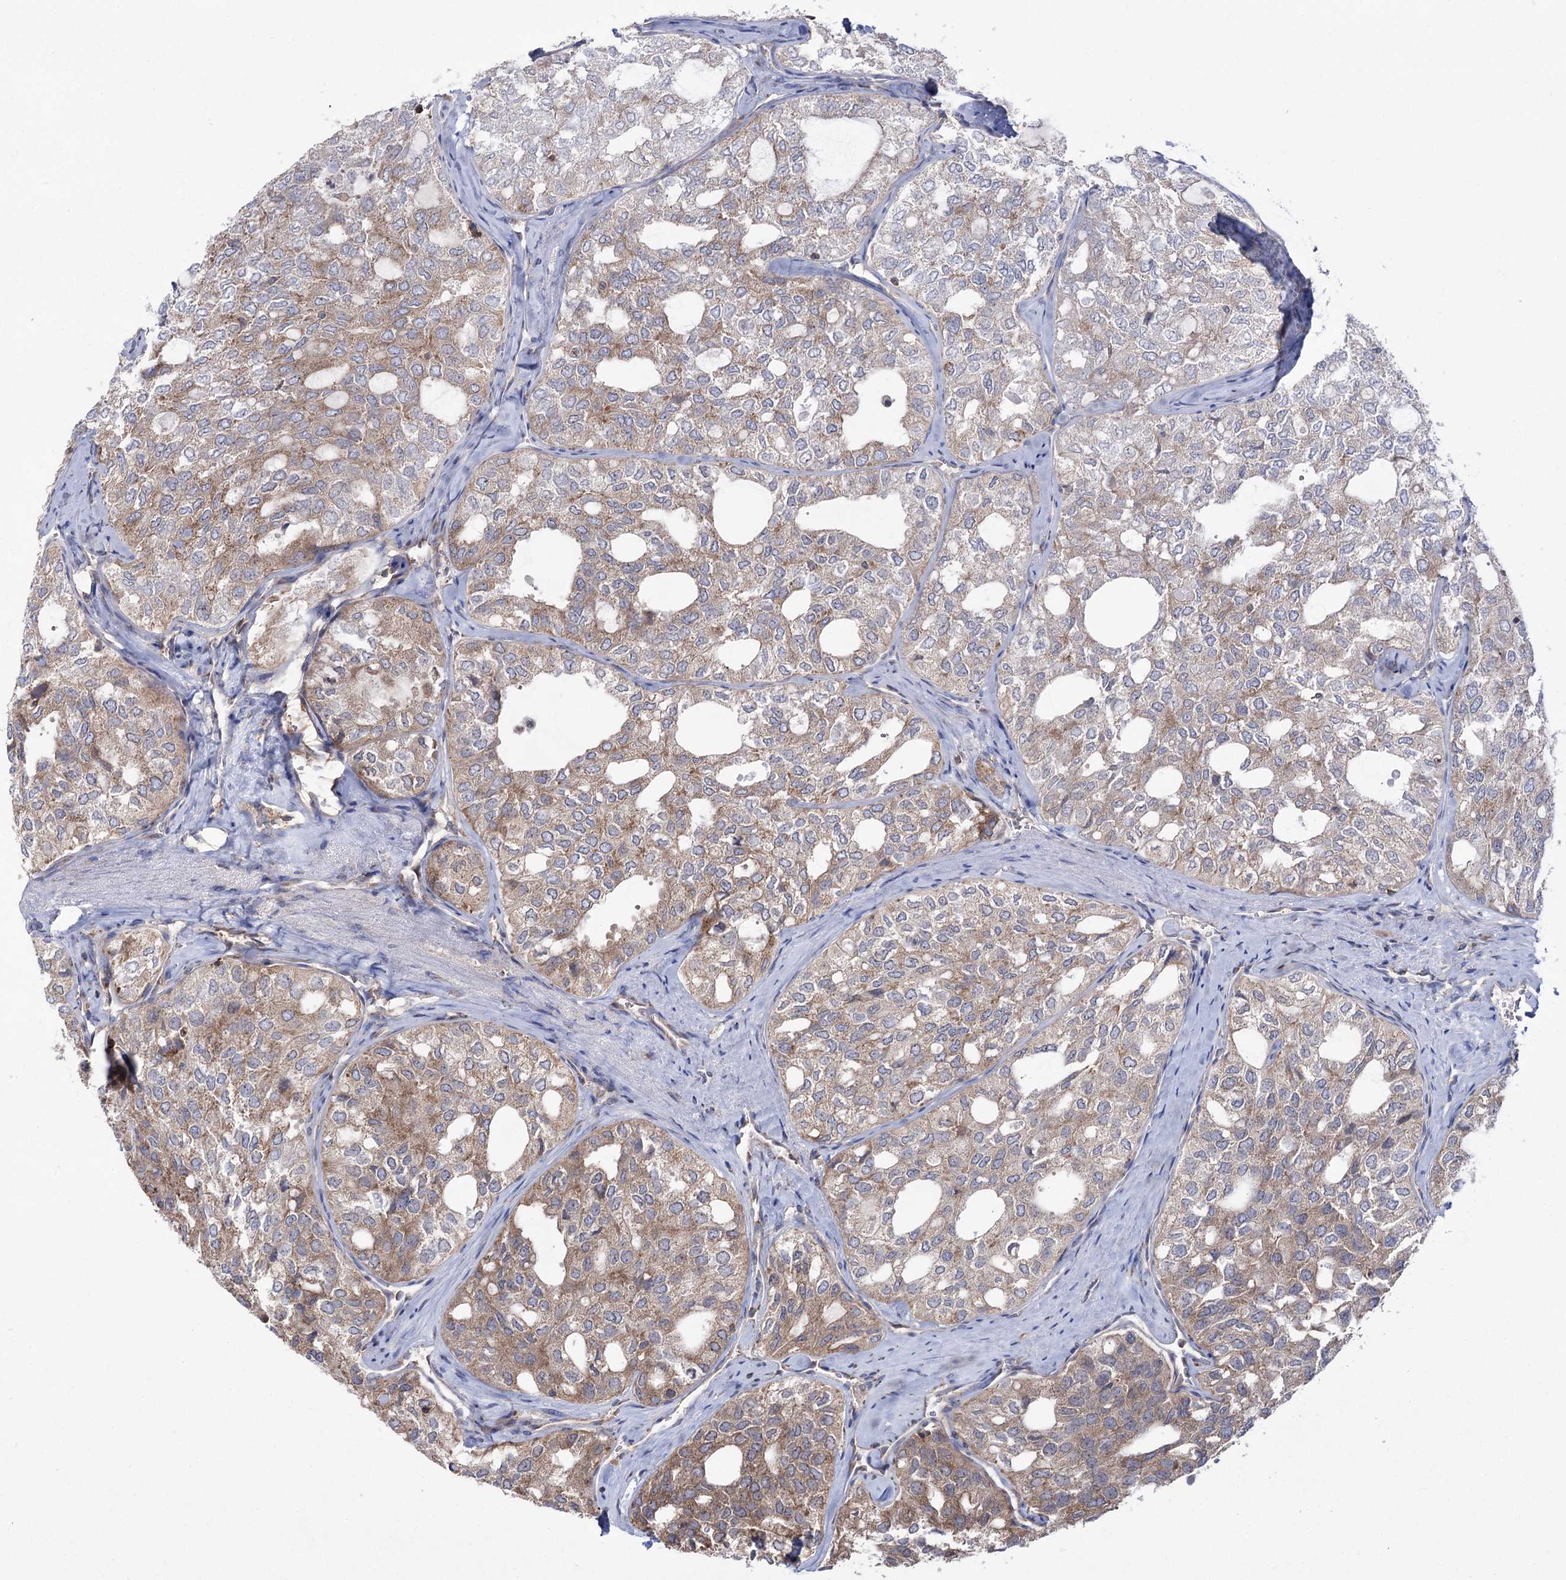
{"staining": {"intensity": "moderate", "quantity": "25%-75%", "location": "cytoplasmic/membranous"}, "tissue": "thyroid cancer", "cell_type": "Tumor cells", "image_type": "cancer", "snomed": [{"axis": "morphology", "description": "Follicular adenoma carcinoma, NOS"}, {"axis": "topography", "description": "Thyroid gland"}], "caption": "Approximately 25%-75% of tumor cells in human thyroid cancer demonstrate moderate cytoplasmic/membranous protein staining as visualized by brown immunohistochemical staining.", "gene": "ZNF622", "patient": {"sex": "male", "age": 75}}